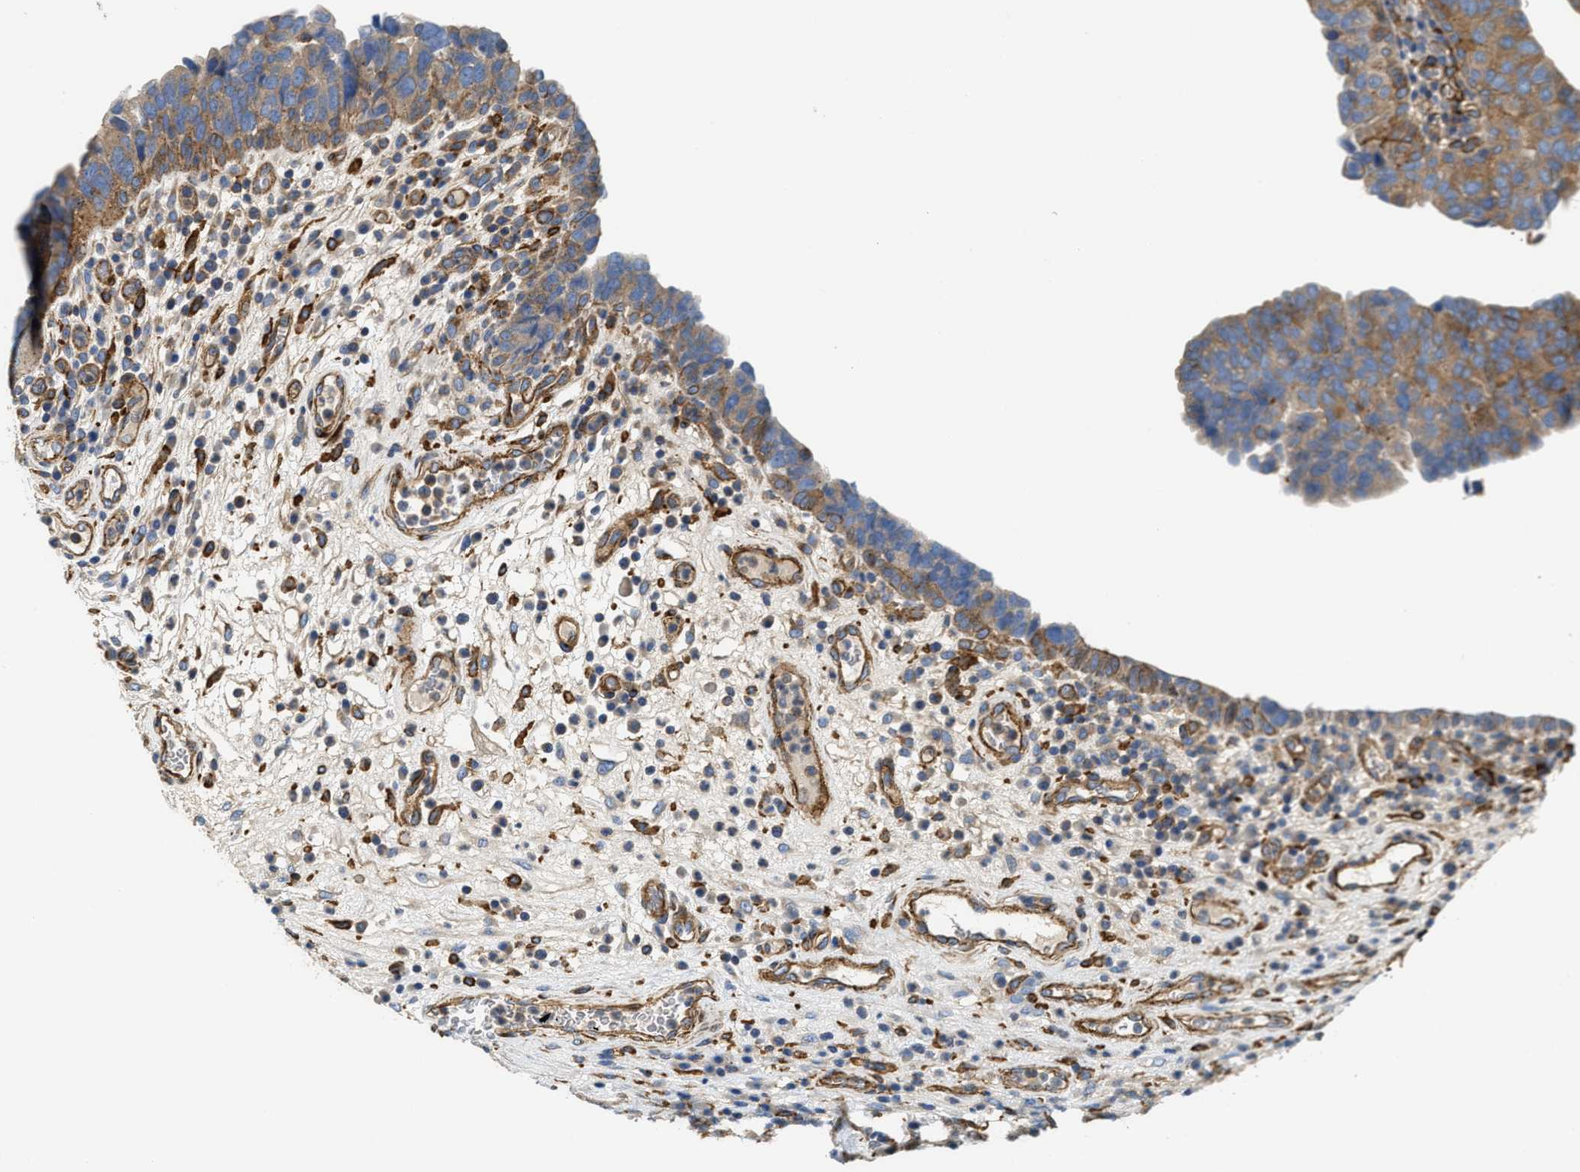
{"staining": {"intensity": "moderate", "quantity": "25%-75%", "location": "cytoplasmic/membranous"}, "tissue": "urothelial cancer", "cell_type": "Tumor cells", "image_type": "cancer", "snomed": [{"axis": "morphology", "description": "Urothelial carcinoma, High grade"}, {"axis": "topography", "description": "Urinary bladder"}], "caption": "Protein expression by immunohistochemistry demonstrates moderate cytoplasmic/membranous expression in about 25%-75% of tumor cells in urothelial cancer. The staining is performed using DAB brown chromogen to label protein expression. The nuclei are counter-stained blue using hematoxylin.", "gene": "NSUN7", "patient": {"sex": "female", "age": 82}}